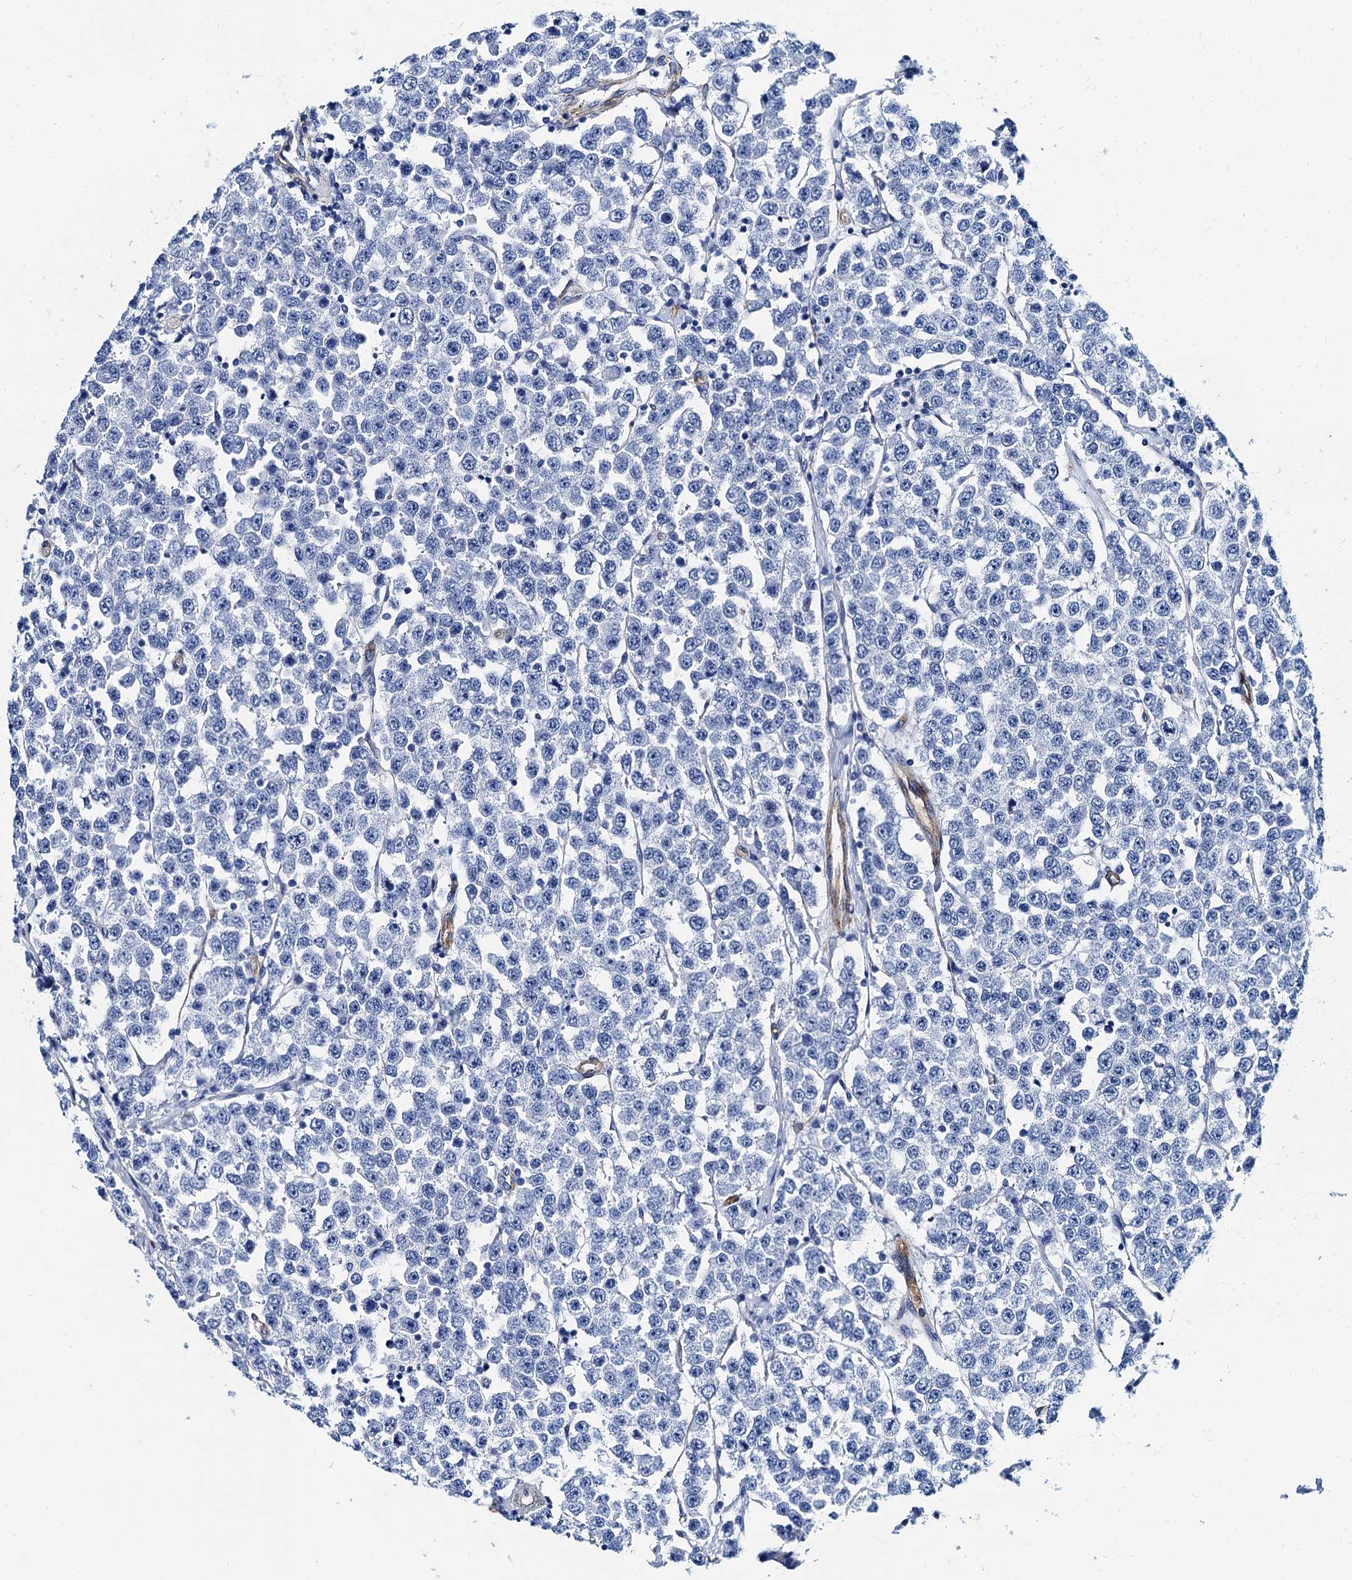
{"staining": {"intensity": "negative", "quantity": "none", "location": "none"}, "tissue": "testis cancer", "cell_type": "Tumor cells", "image_type": "cancer", "snomed": [{"axis": "morphology", "description": "Seminoma, NOS"}, {"axis": "topography", "description": "Testis"}], "caption": "This is an immunohistochemistry histopathology image of human testis cancer. There is no positivity in tumor cells.", "gene": "CAVIN2", "patient": {"sex": "male", "age": 28}}